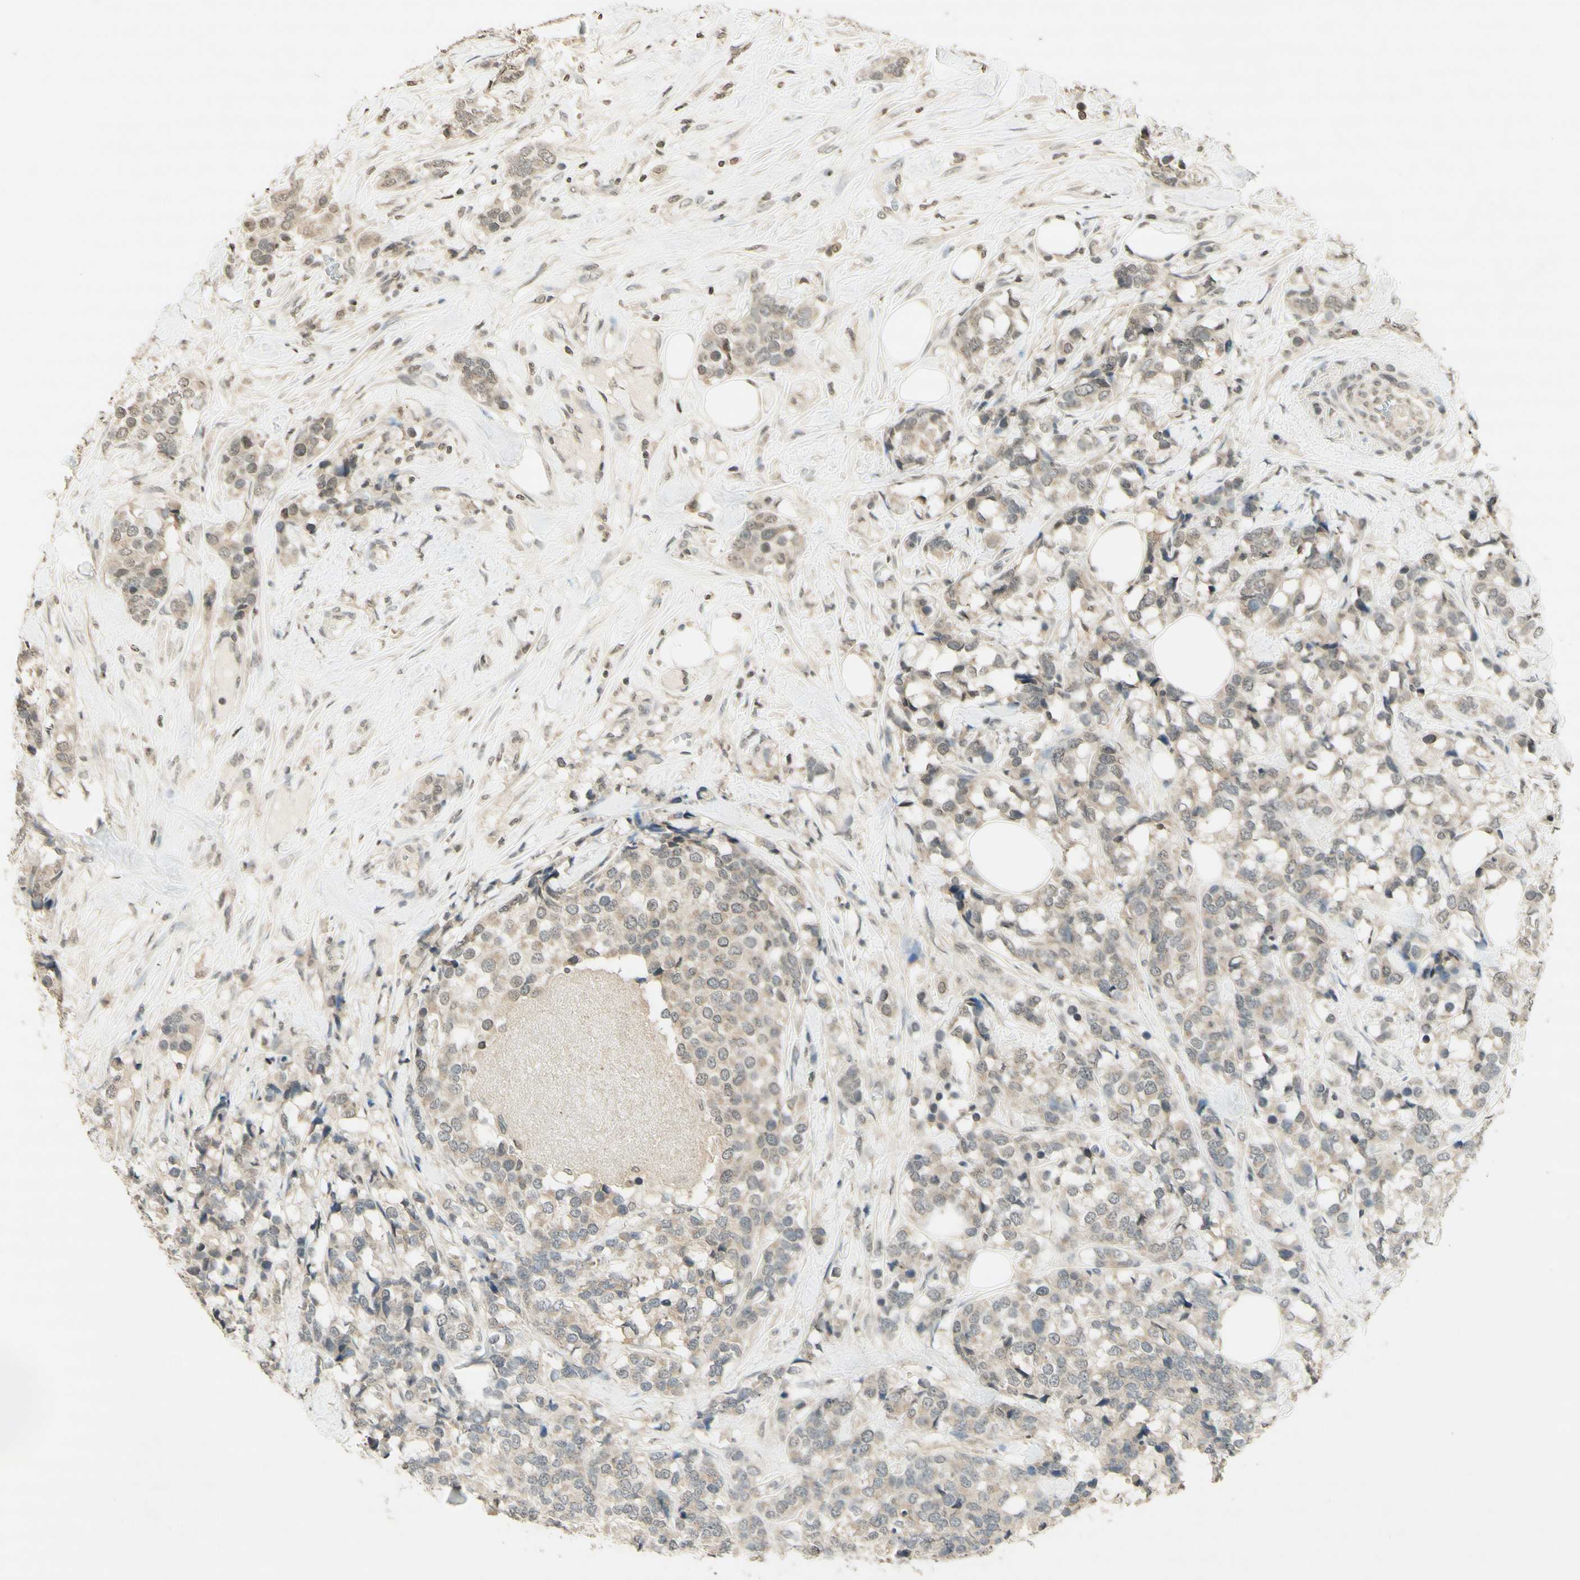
{"staining": {"intensity": "weak", "quantity": ">75%", "location": "cytoplasmic/membranous"}, "tissue": "breast cancer", "cell_type": "Tumor cells", "image_type": "cancer", "snomed": [{"axis": "morphology", "description": "Lobular carcinoma"}, {"axis": "topography", "description": "Breast"}], "caption": "Breast lobular carcinoma was stained to show a protein in brown. There is low levels of weak cytoplasmic/membranous staining in approximately >75% of tumor cells.", "gene": "GLI1", "patient": {"sex": "female", "age": 59}}